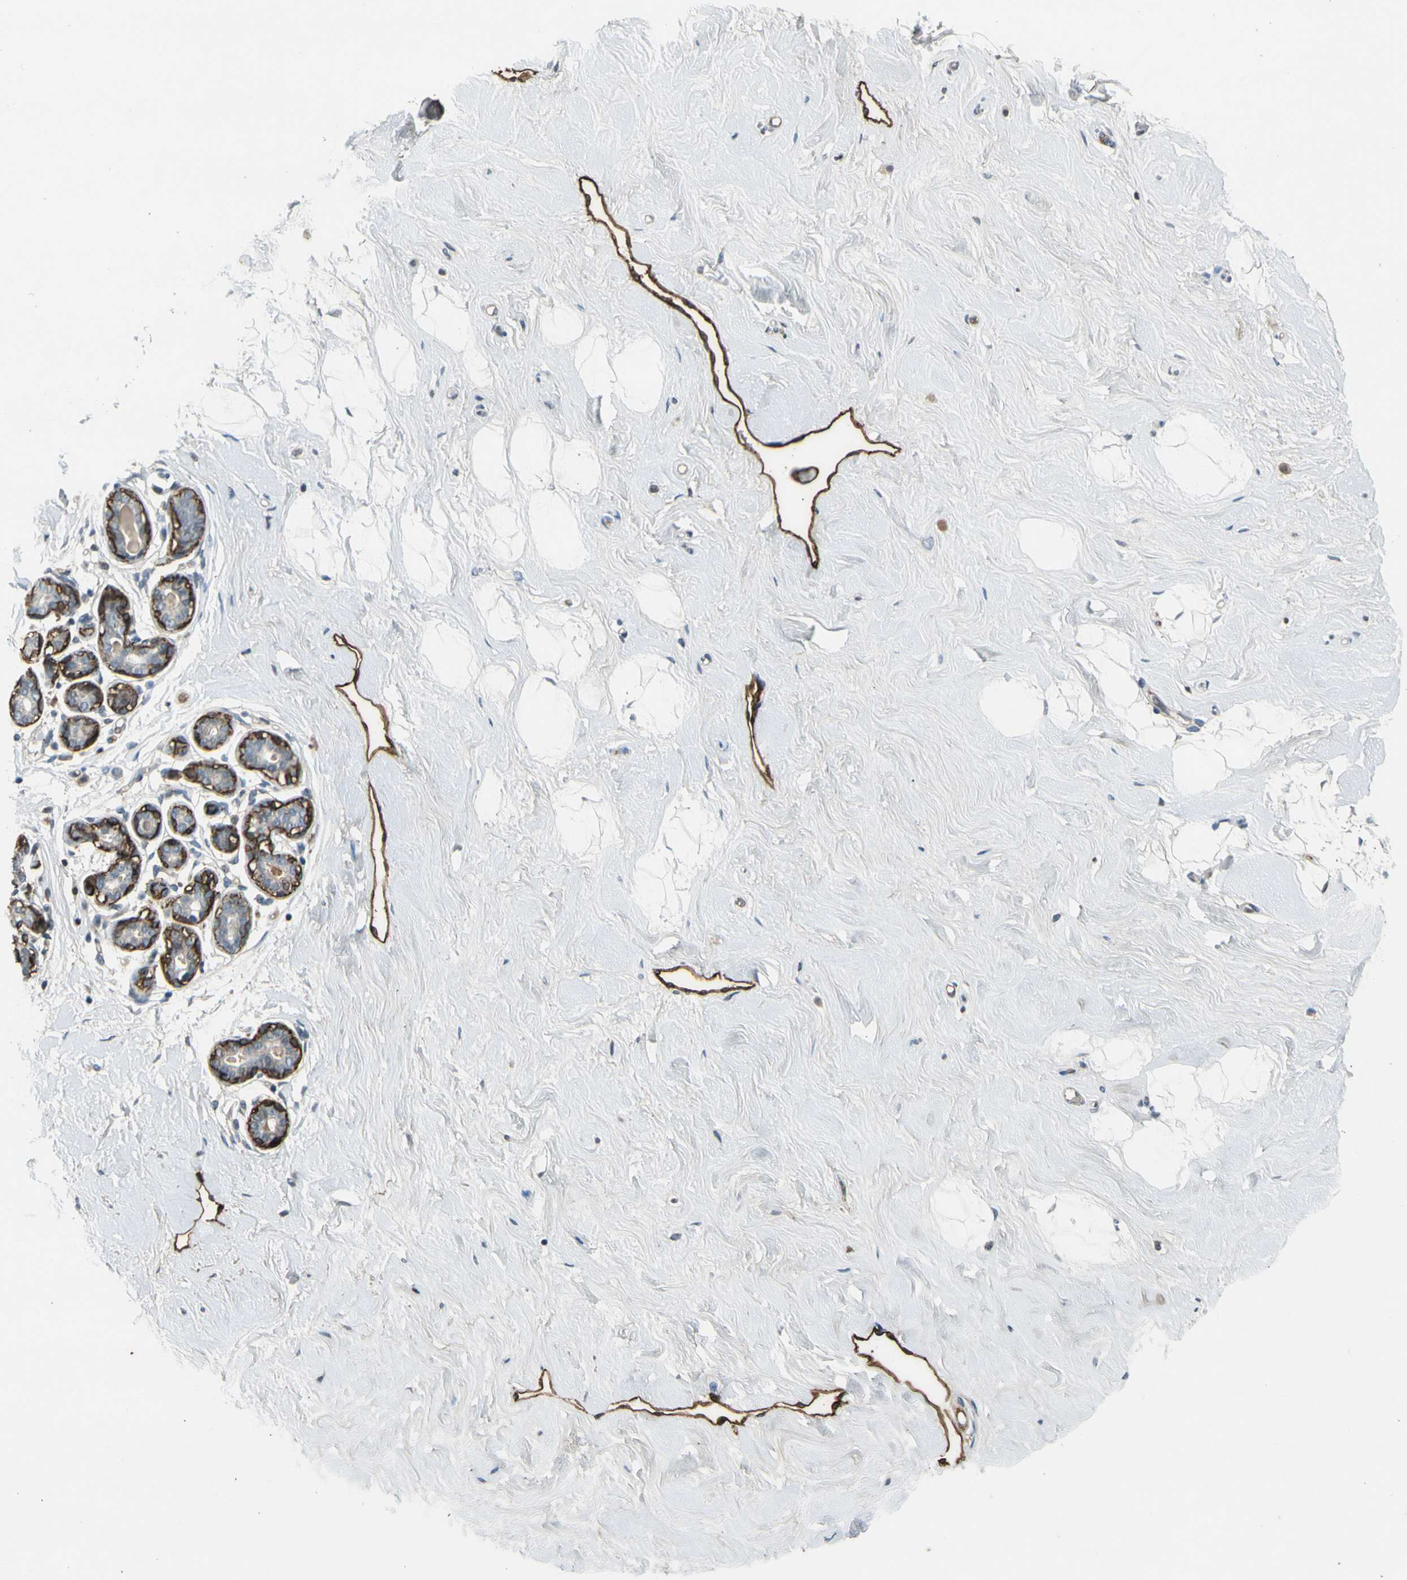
{"staining": {"intensity": "negative", "quantity": "none", "location": "none"}, "tissue": "breast", "cell_type": "Adipocytes", "image_type": "normal", "snomed": [{"axis": "morphology", "description": "Normal tissue, NOS"}, {"axis": "topography", "description": "Breast"}], "caption": "The IHC photomicrograph has no significant positivity in adipocytes of breast.", "gene": "PDPN", "patient": {"sex": "female", "age": 23}}